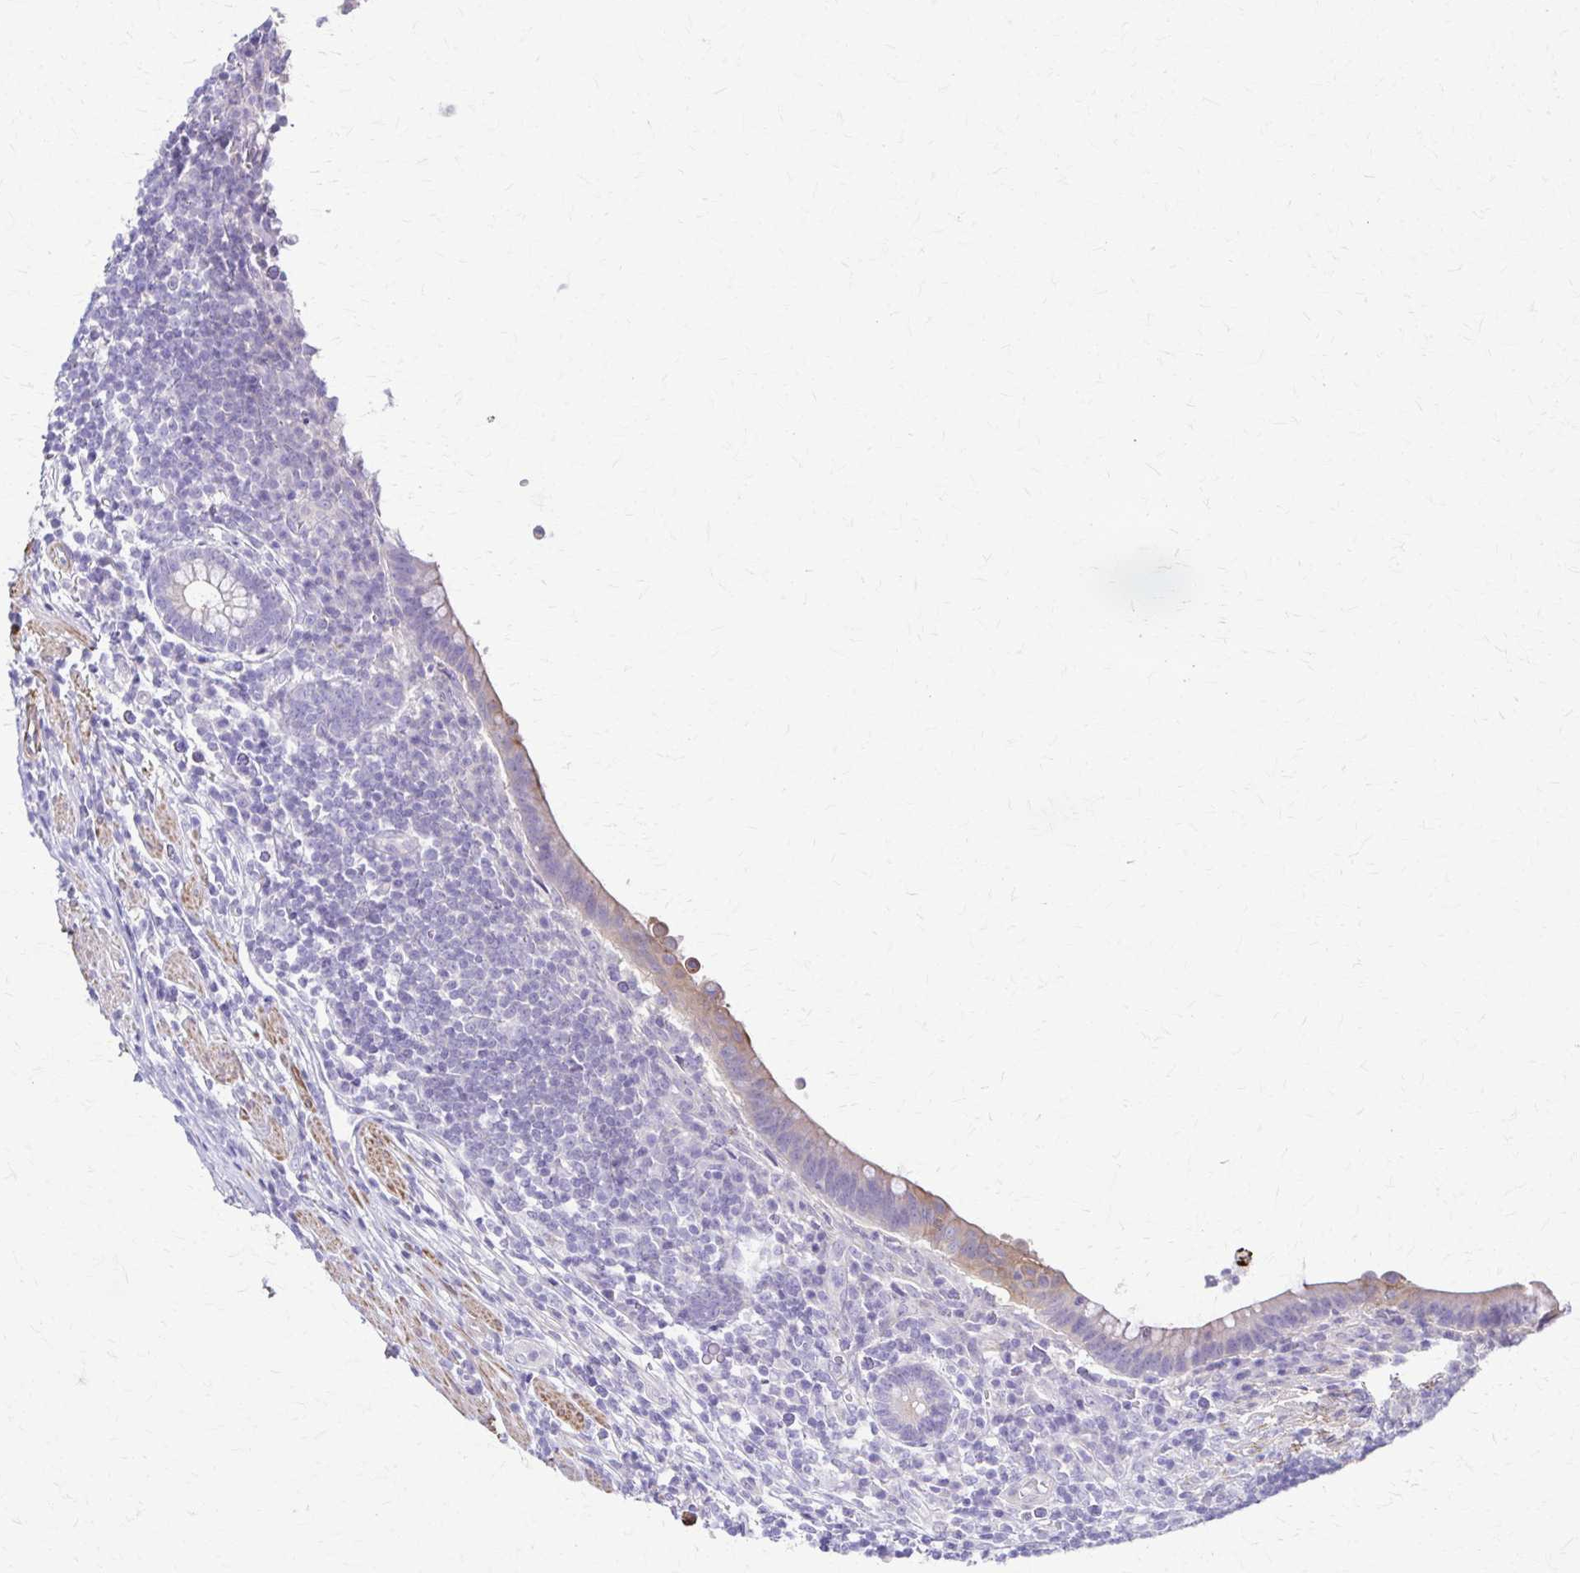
{"staining": {"intensity": "negative", "quantity": "none", "location": "none"}, "tissue": "appendix", "cell_type": "Glandular cells", "image_type": "normal", "snomed": [{"axis": "morphology", "description": "Normal tissue, NOS"}, {"axis": "topography", "description": "Appendix"}], "caption": "IHC image of benign appendix stained for a protein (brown), which displays no expression in glandular cells.", "gene": "DSP", "patient": {"sex": "female", "age": 56}}